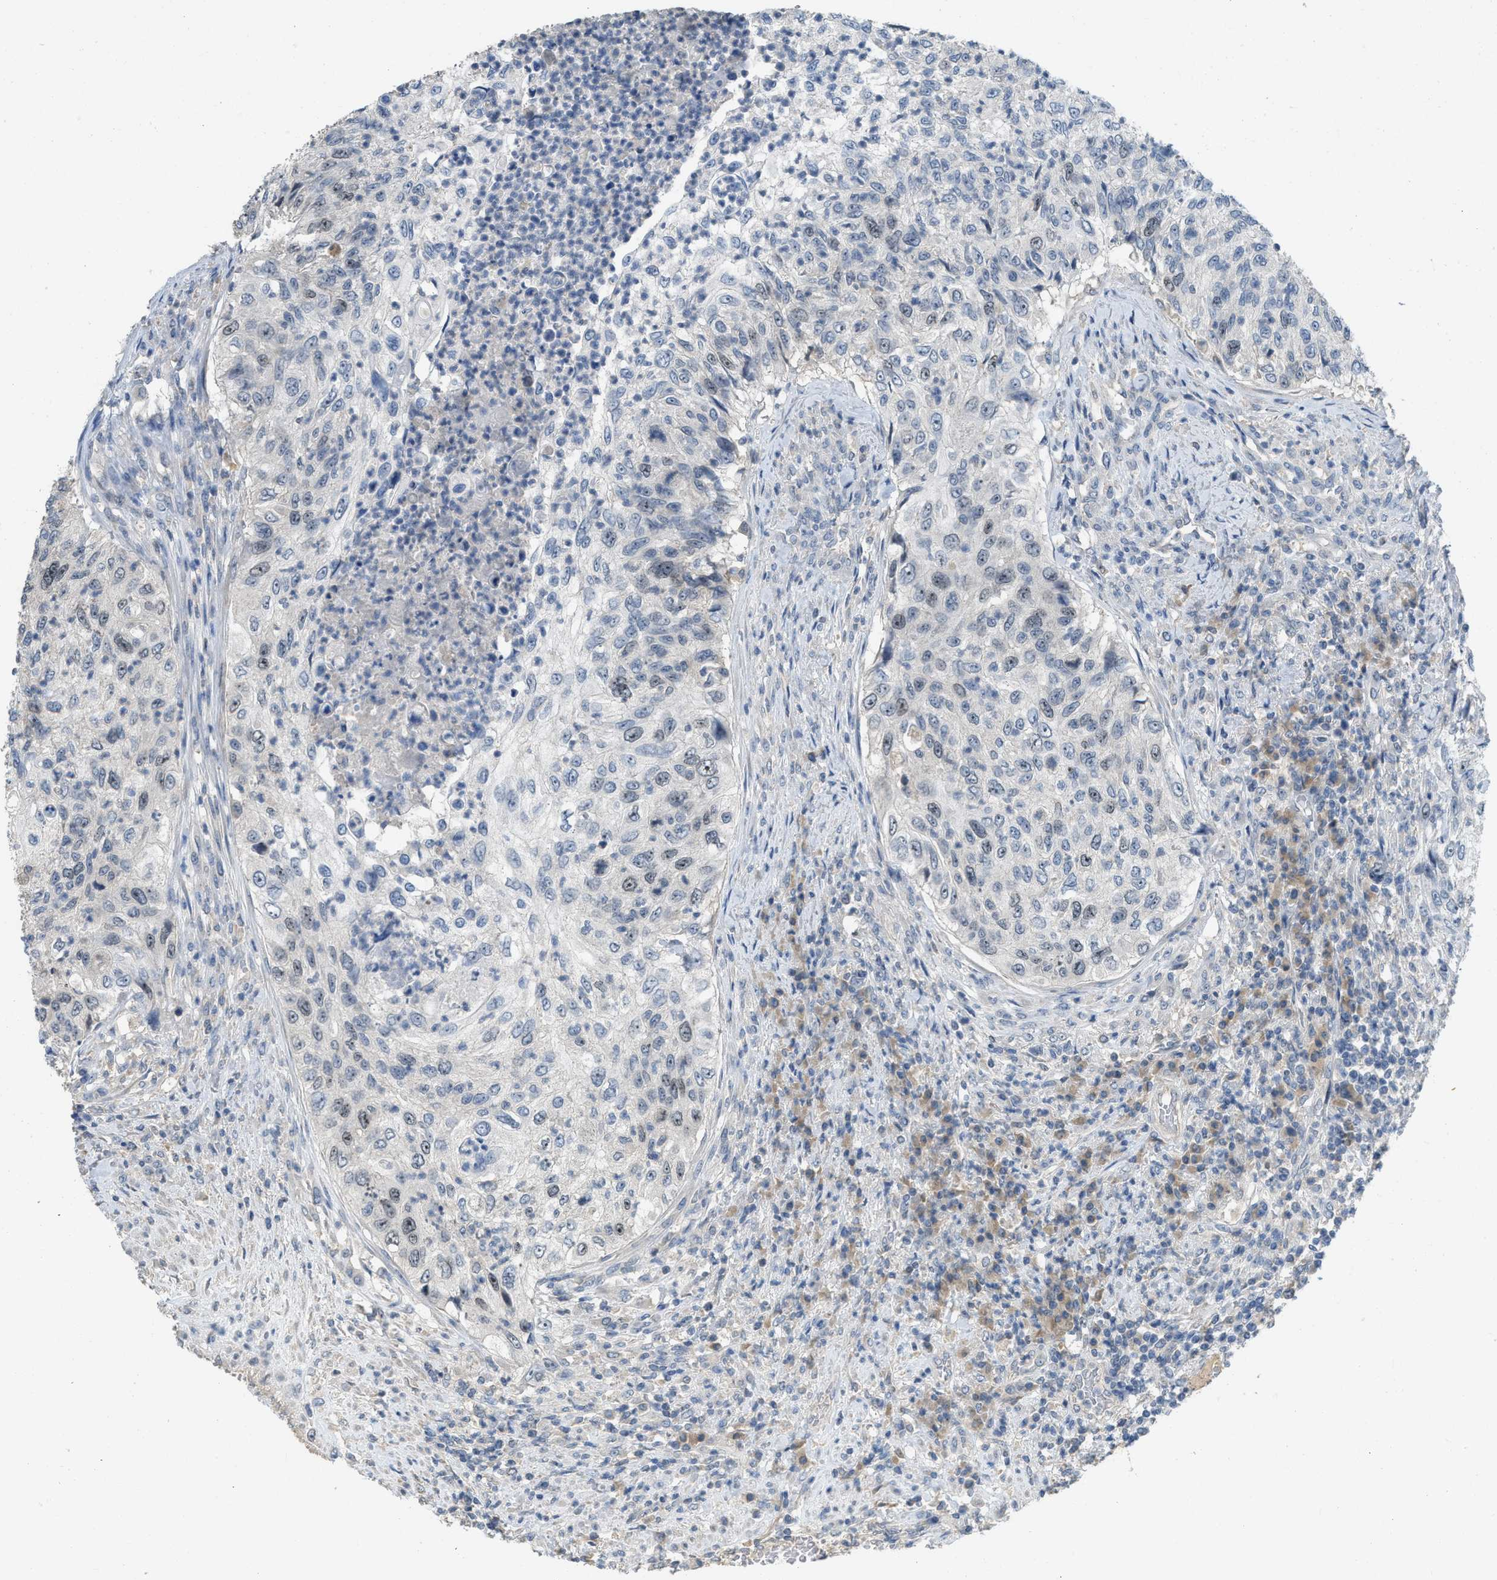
{"staining": {"intensity": "moderate", "quantity": "<25%", "location": "nuclear"}, "tissue": "urothelial cancer", "cell_type": "Tumor cells", "image_type": "cancer", "snomed": [{"axis": "morphology", "description": "Urothelial carcinoma, High grade"}, {"axis": "topography", "description": "Urinary bladder"}], "caption": "Protein staining of high-grade urothelial carcinoma tissue displays moderate nuclear expression in approximately <25% of tumor cells.", "gene": "MIS18A", "patient": {"sex": "female", "age": 60}}